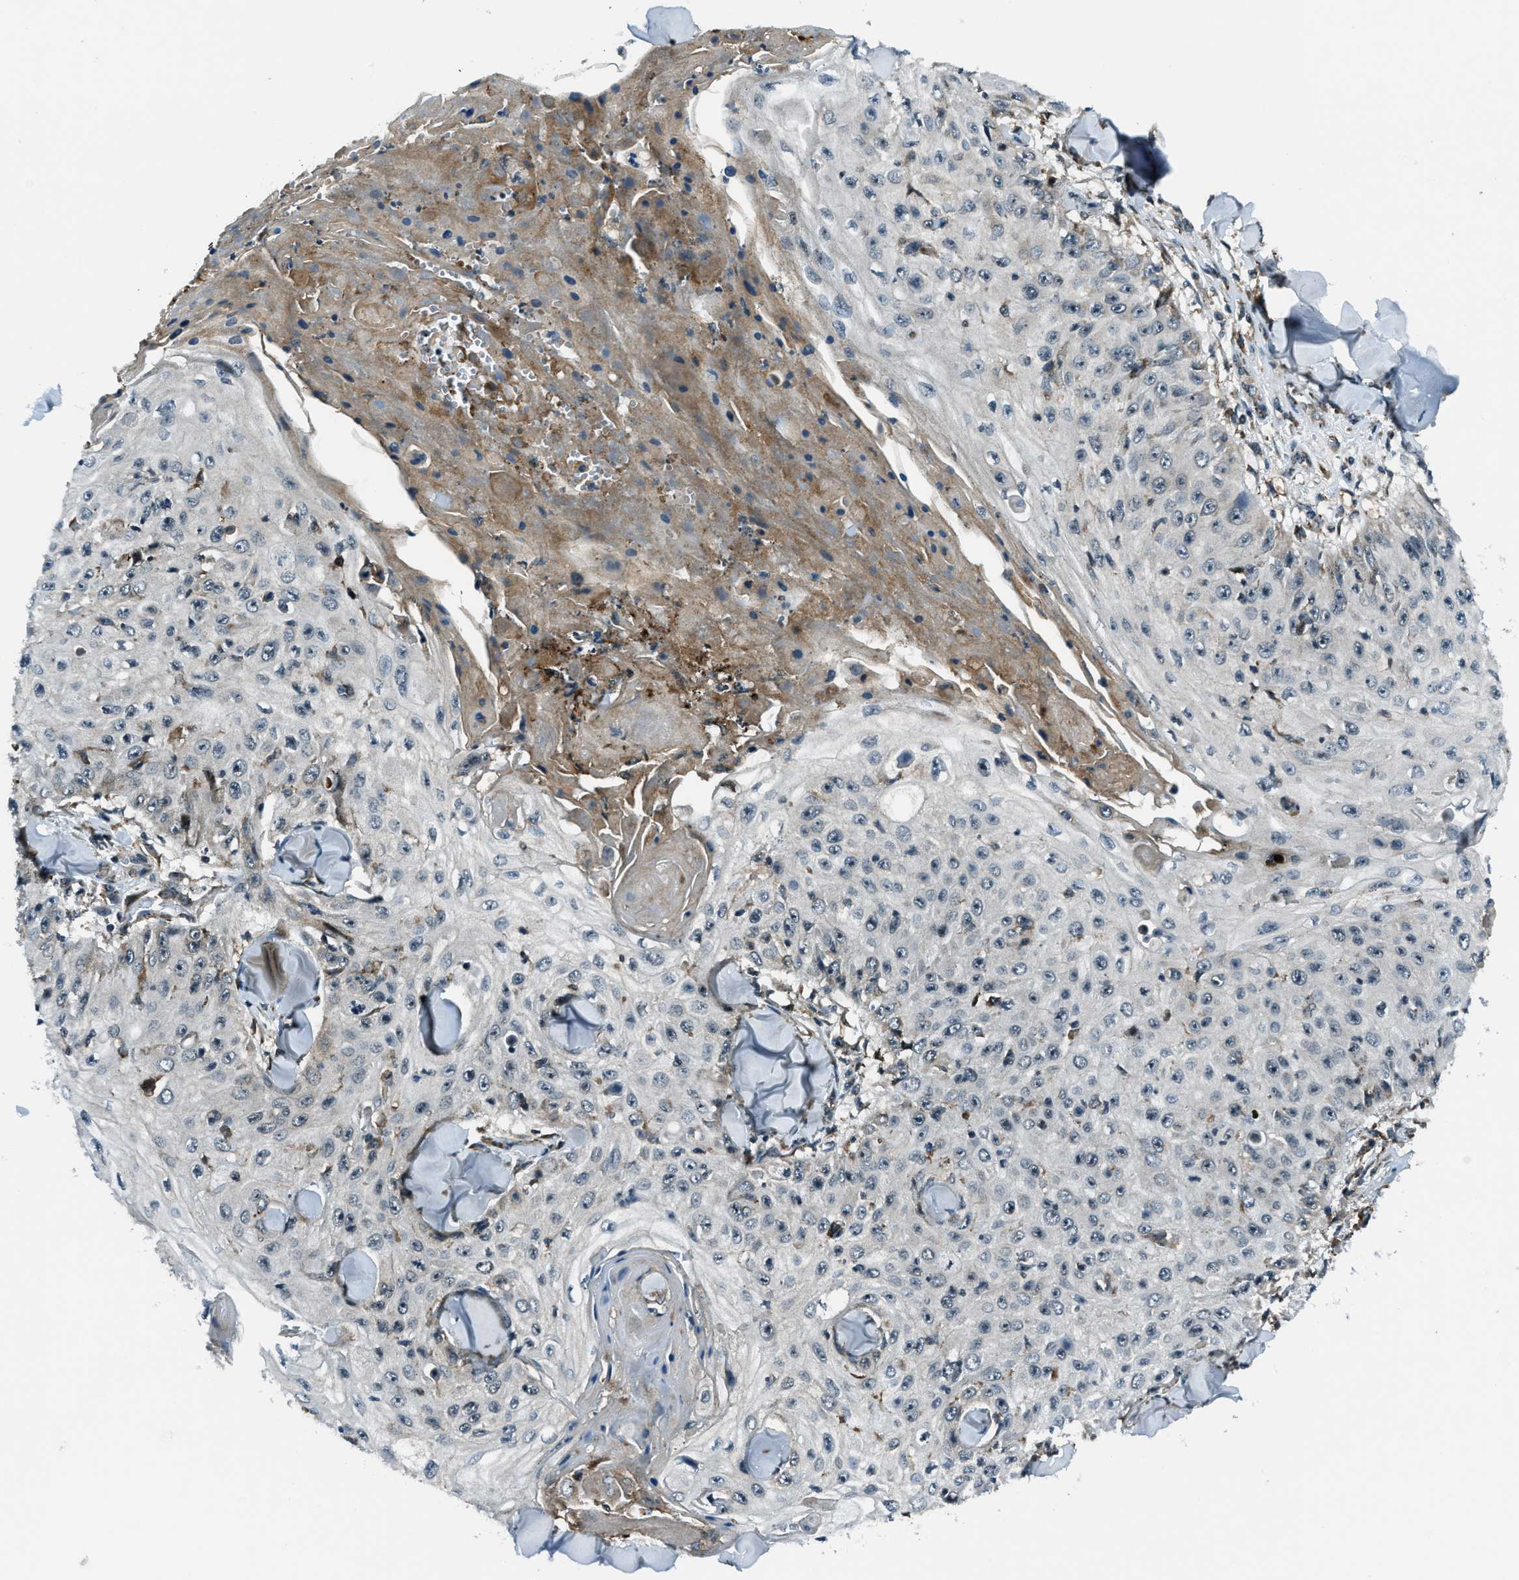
{"staining": {"intensity": "negative", "quantity": "none", "location": "none"}, "tissue": "skin cancer", "cell_type": "Tumor cells", "image_type": "cancer", "snomed": [{"axis": "morphology", "description": "Squamous cell carcinoma, NOS"}, {"axis": "topography", "description": "Skin"}], "caption": "This is an immunohistochemistry image of human squamous cell carcinoma (skin). There is no staining in tumor cells.", "gene": "ACTL9", "patient": {"sex": "male", "age": 86}}